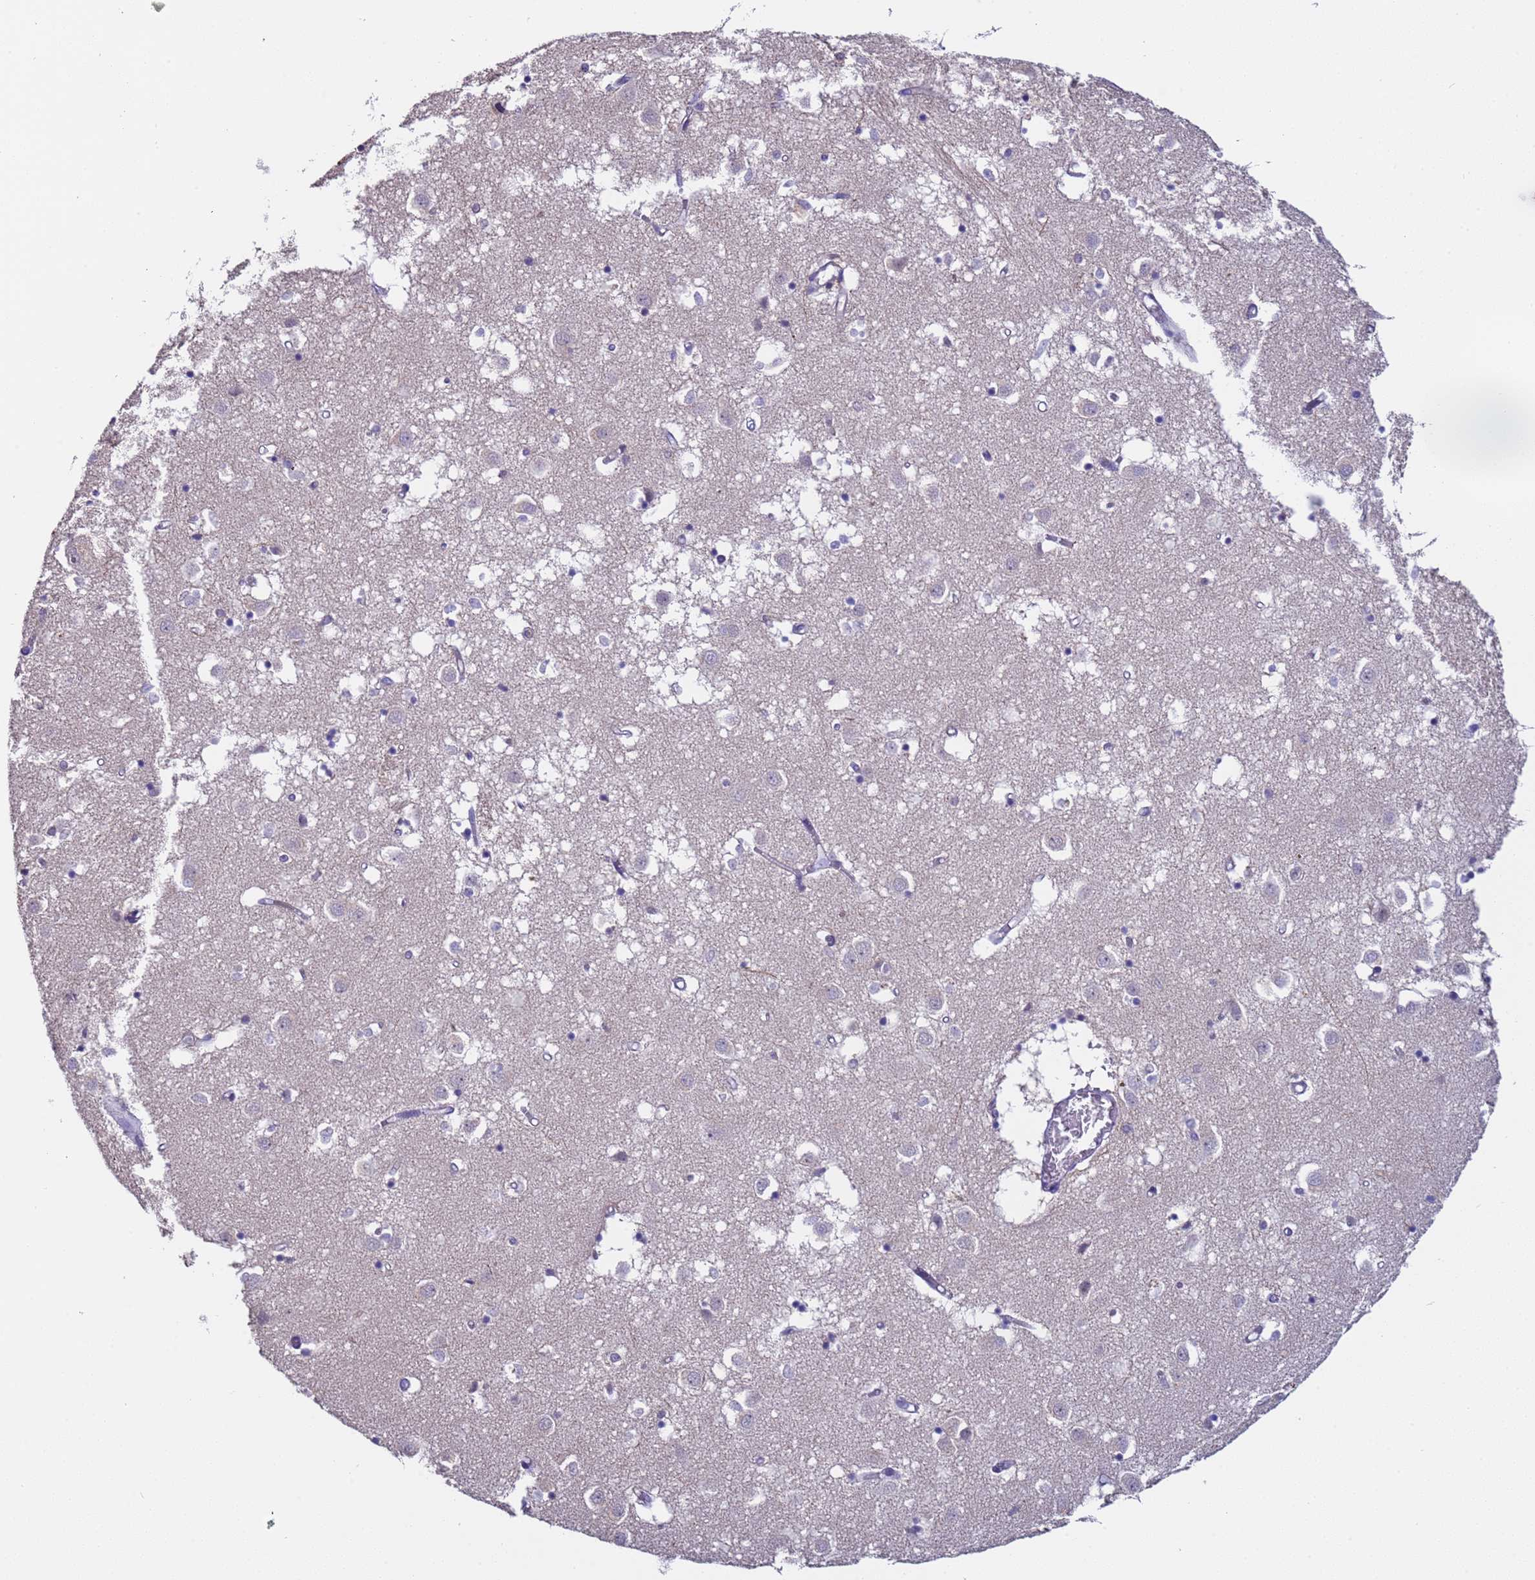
{"staining": {"intensity": "moderate", "quantity": "<25%", "location": "nuclear"}, "tissue": "caudate", "cell_type": "Glial cells", "image_type": "normal", "snomed": [{"axis": "morphology", "description": "Normal tissue, NOS"}, {"axis": "topography", "description": "Lateral ventricle wall"}], "caption": "A brown stain labels moderate nuclear staining of a protein in glial cells of unremarkable human caudate. (Stains: DAB in brown, nuclei in blue, Microscopy: brightfield microscopy at high magnification).", "gene": "ZNF248", "patient": {"sex": "male", "age": 70}}